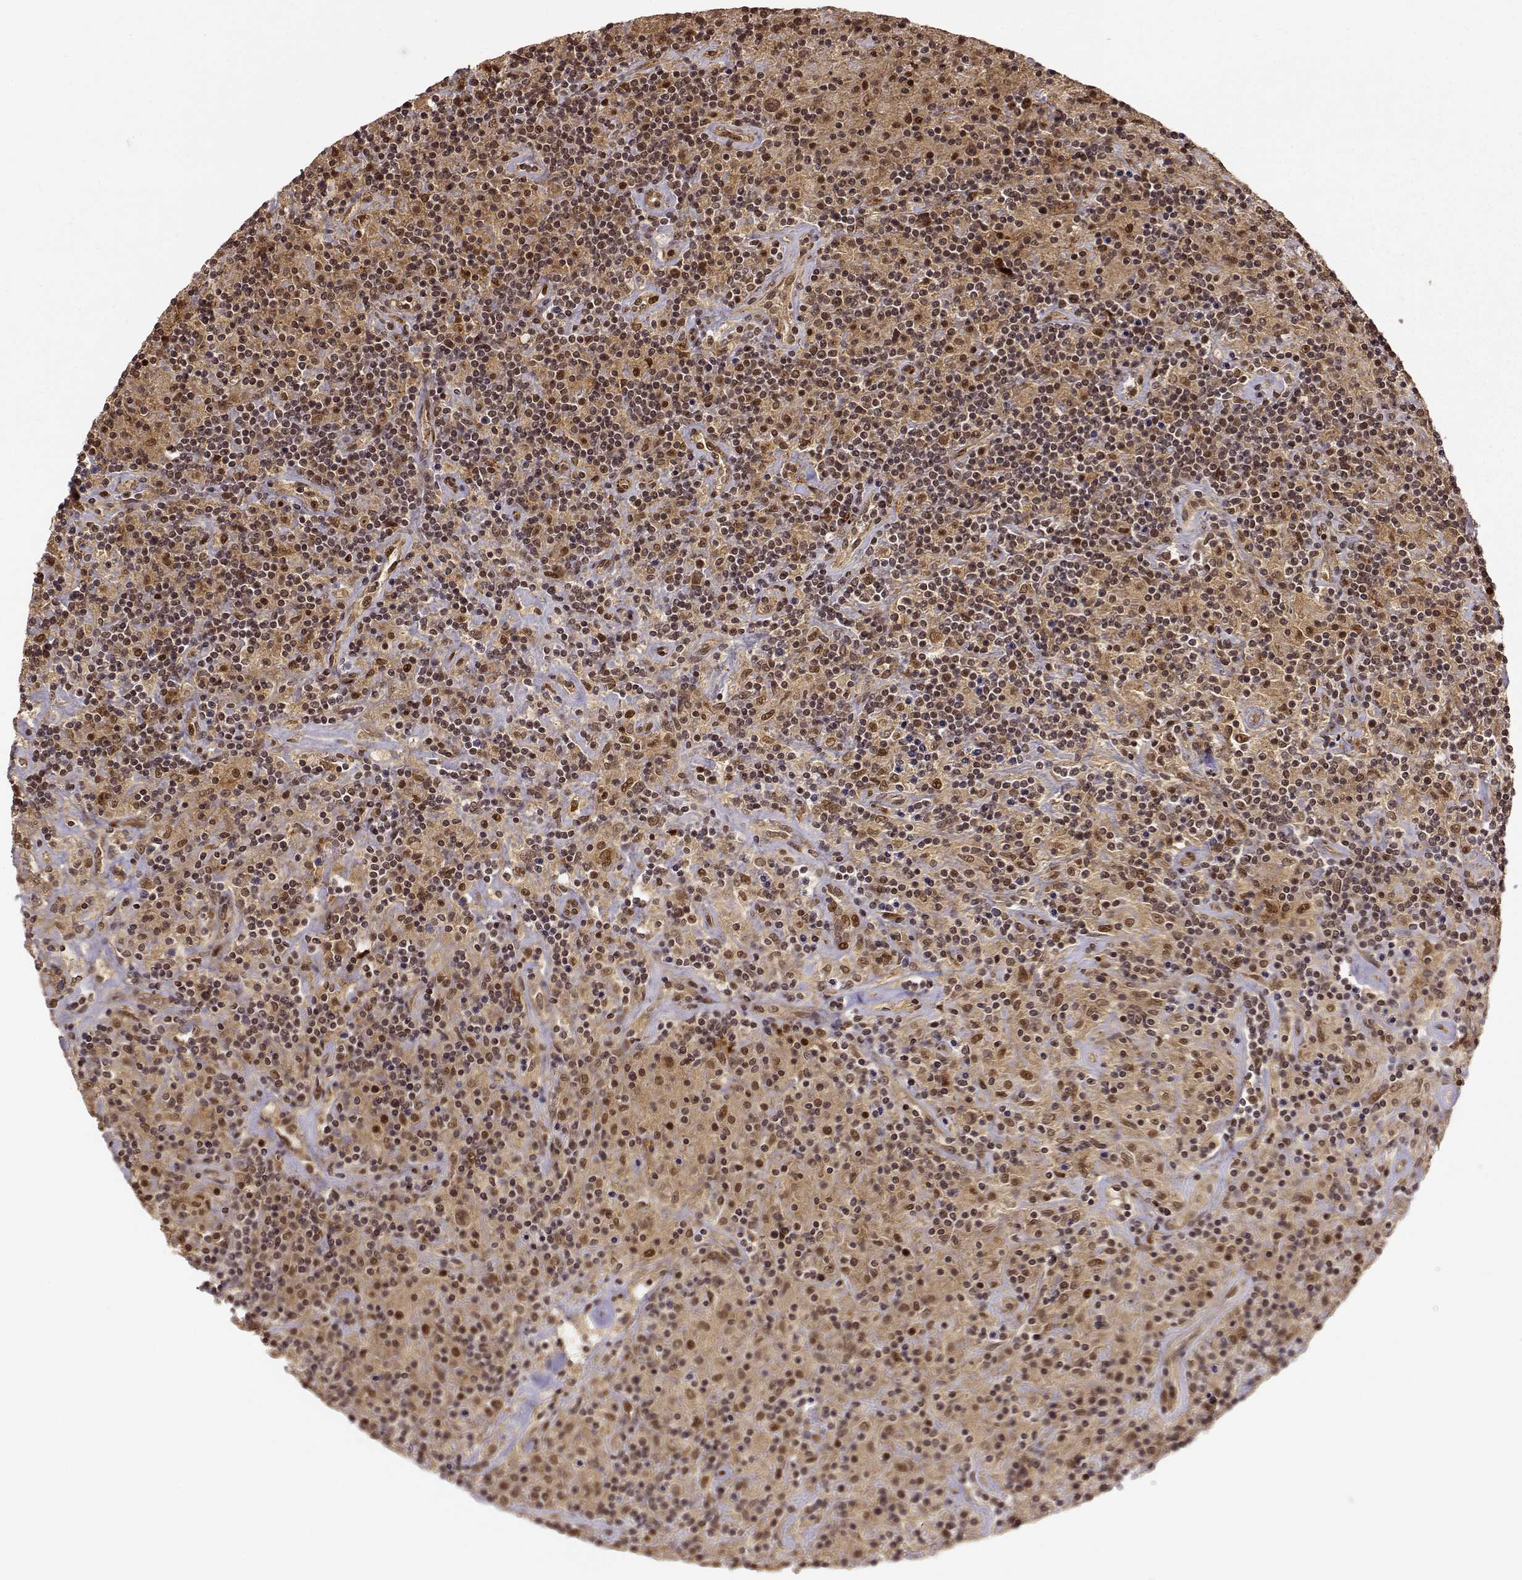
{"staining": {"intensity": "moderate", "quantity": ">75%", "location": "cytoplasmic/membranous,nuclear"}, "tissue": "lymphoma", "cell_type": "Tumor cells", "image_type": "cancer", "snomed": [{"axis": "morphology", "description": "Hodgkin's disease, NOS"}, {"axis": "topography", "description": "Lymph node"}], "caption": "IHC histopathology image of neoplastic tissue: Hodgkin's disease stained using immunohistochemistry displays medium levels of moderate protein expression localized specifically in the cytoplasmic/membranous and nuclear of tumor cells, appearing as a cytoplasmic/membranous and nuclear brown color.", "gene": "MAEA", "patient": {"sex": "male", "age": 70}}